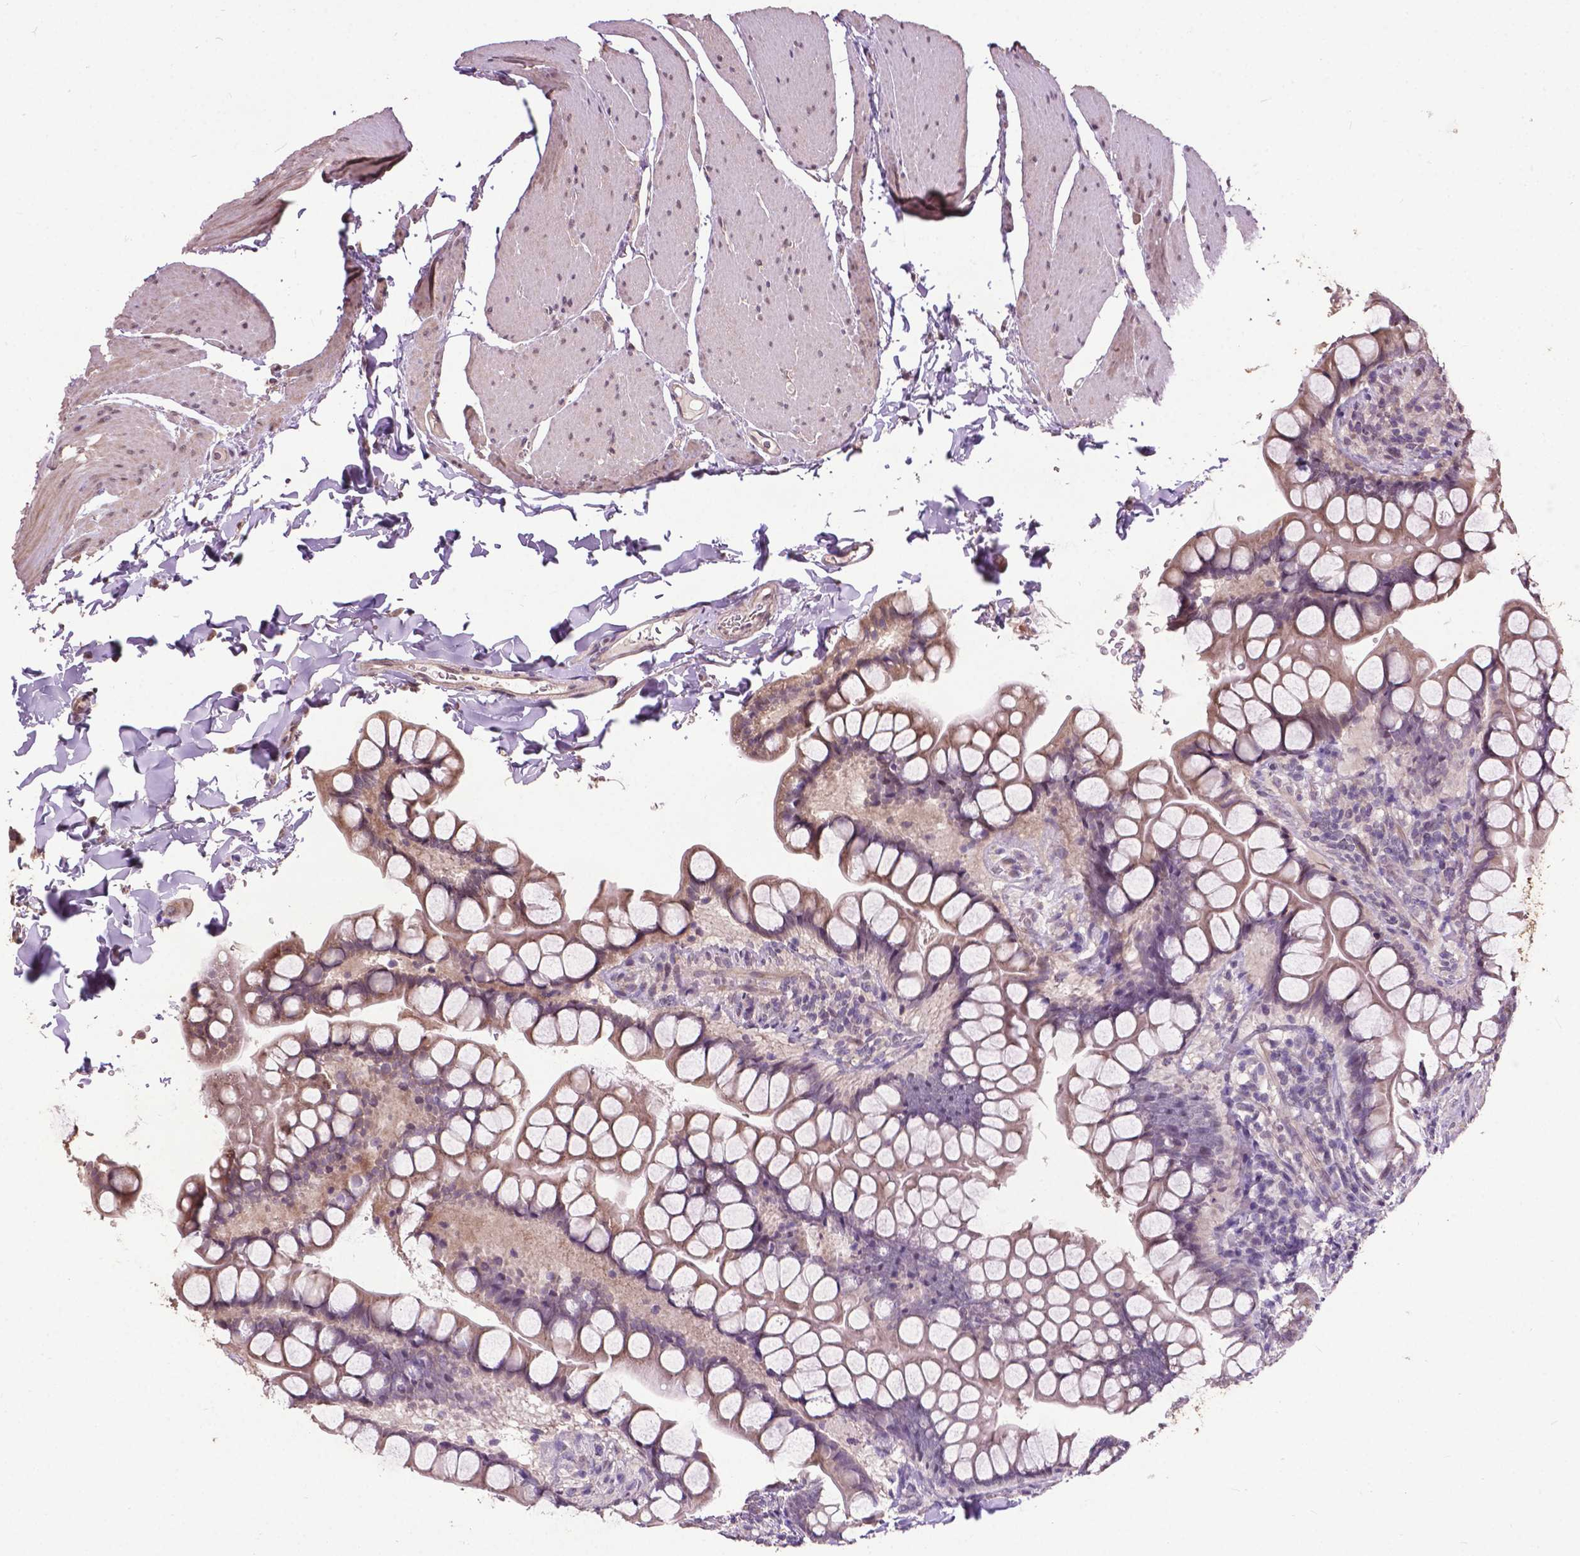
{"staining": {"intensity": "weak", "quantity": "<25%", "location": "cytoplasmic/membranous"}, "tissue": "small intestine", "cell_type": "Glandular cells", "image_type": "normal", "snomed": [{"axis": "morphology", "description": "Normal tissue, NOS"}, {"axis": "topography", "description": "Small intestine"}], "caption": "The photomicrograph shows no significant expression in glandular cells of small intestine.", "gene": "GLRA2", "patient": {"sex": "male", "age": 70}}